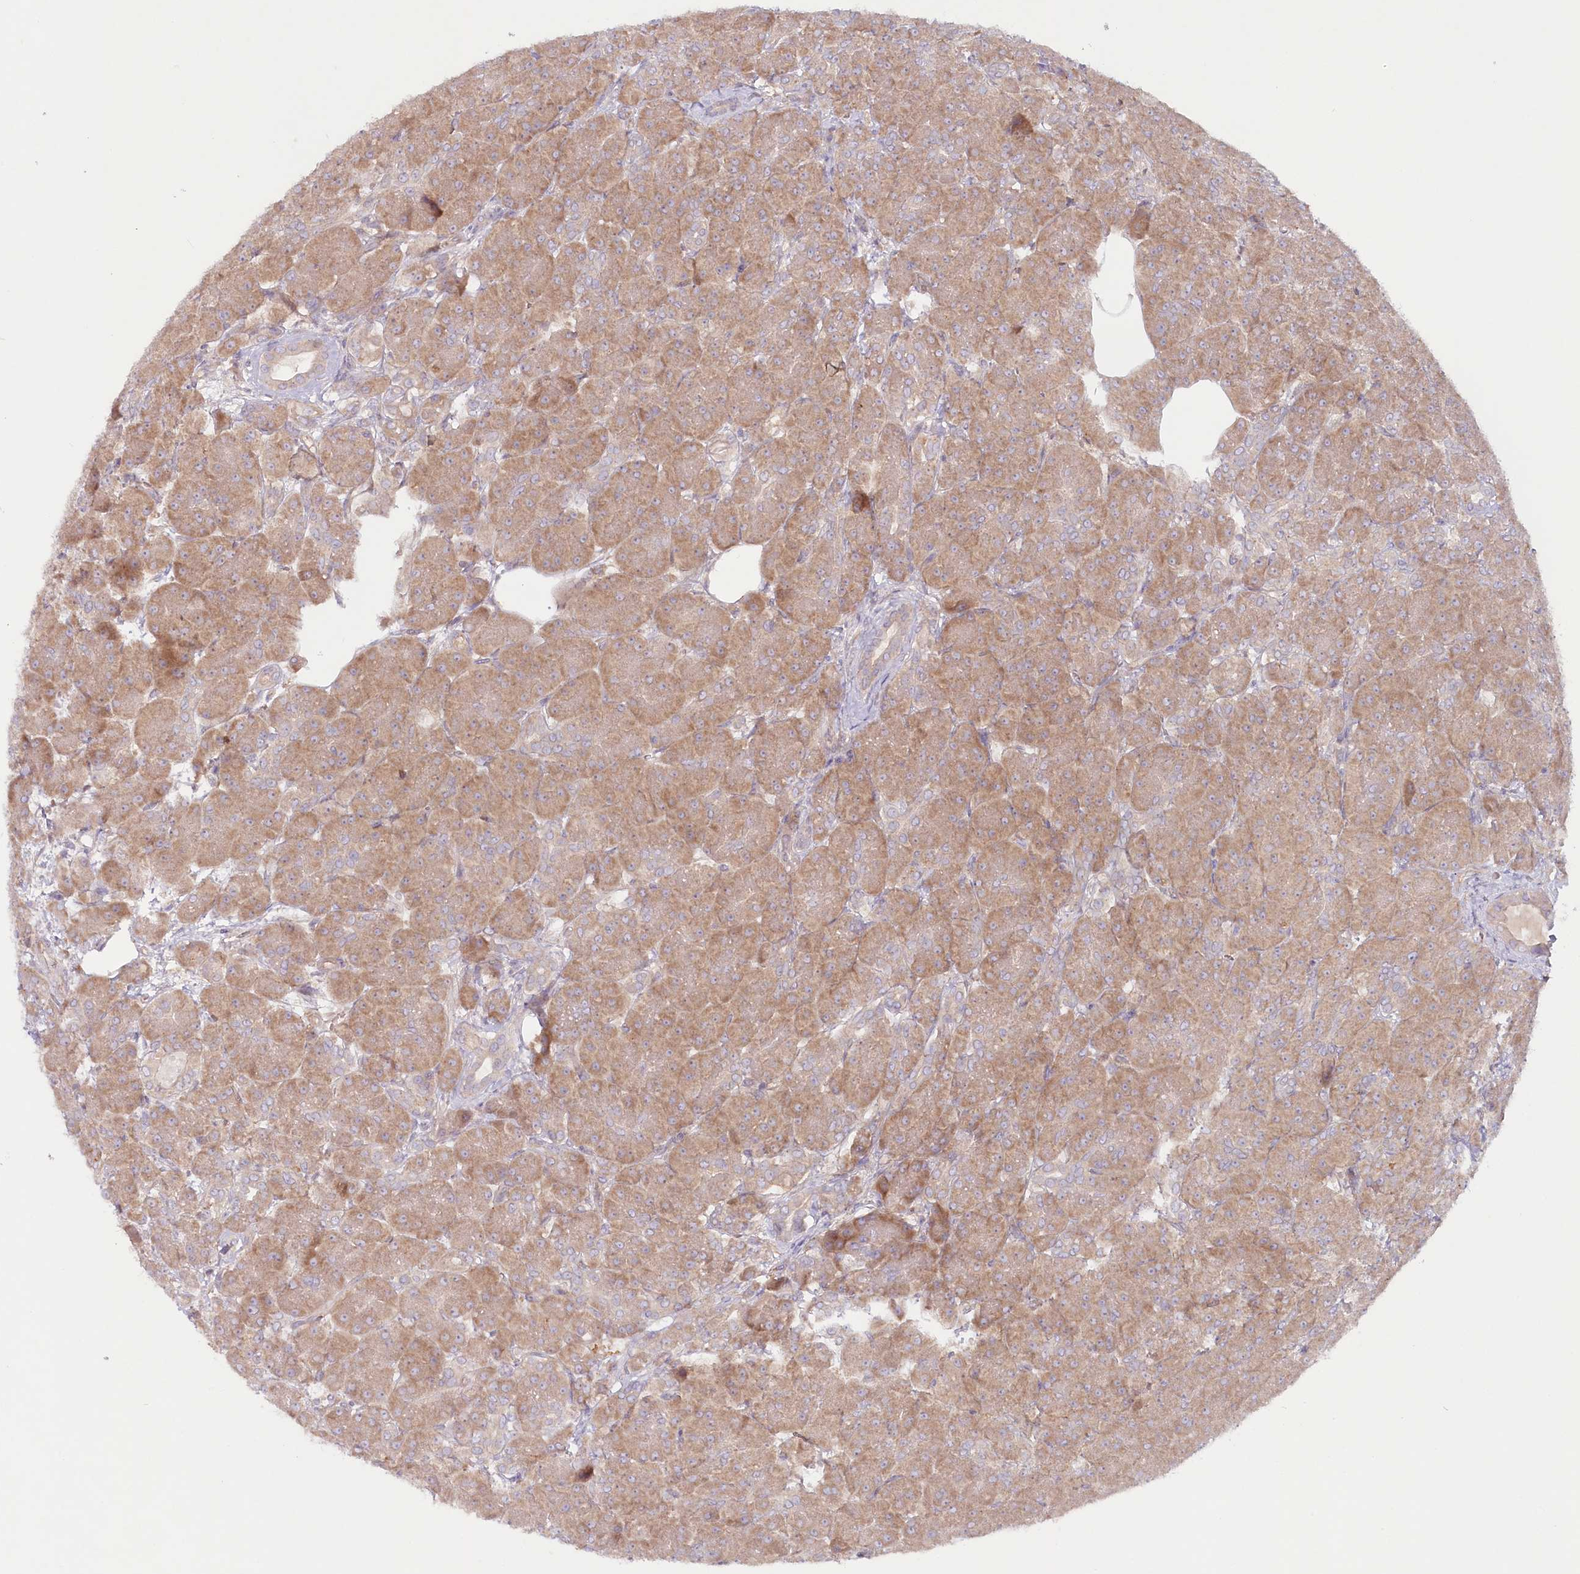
{"staining": {"intensity": "moderate", "quantity": ">75%", "location": "cytoplasmic/membranous"}, "tissue": "pancreas", "cell_type": "Exocrine glandular cells", "image_type": "normal", "snomed": [{"axis": "morphology", "description": "Normal tissue, NOS"}, {"axis": "topography", "description": "Pancreas"}], "caption": "IHC of normal pancreas reveals medium levels of moderate cytoplasmic/membranous staining in approximately >75% of exocrine glandular cells.", "gene": "TNIP1", "patient": {"sex": "male", "age": 63}}